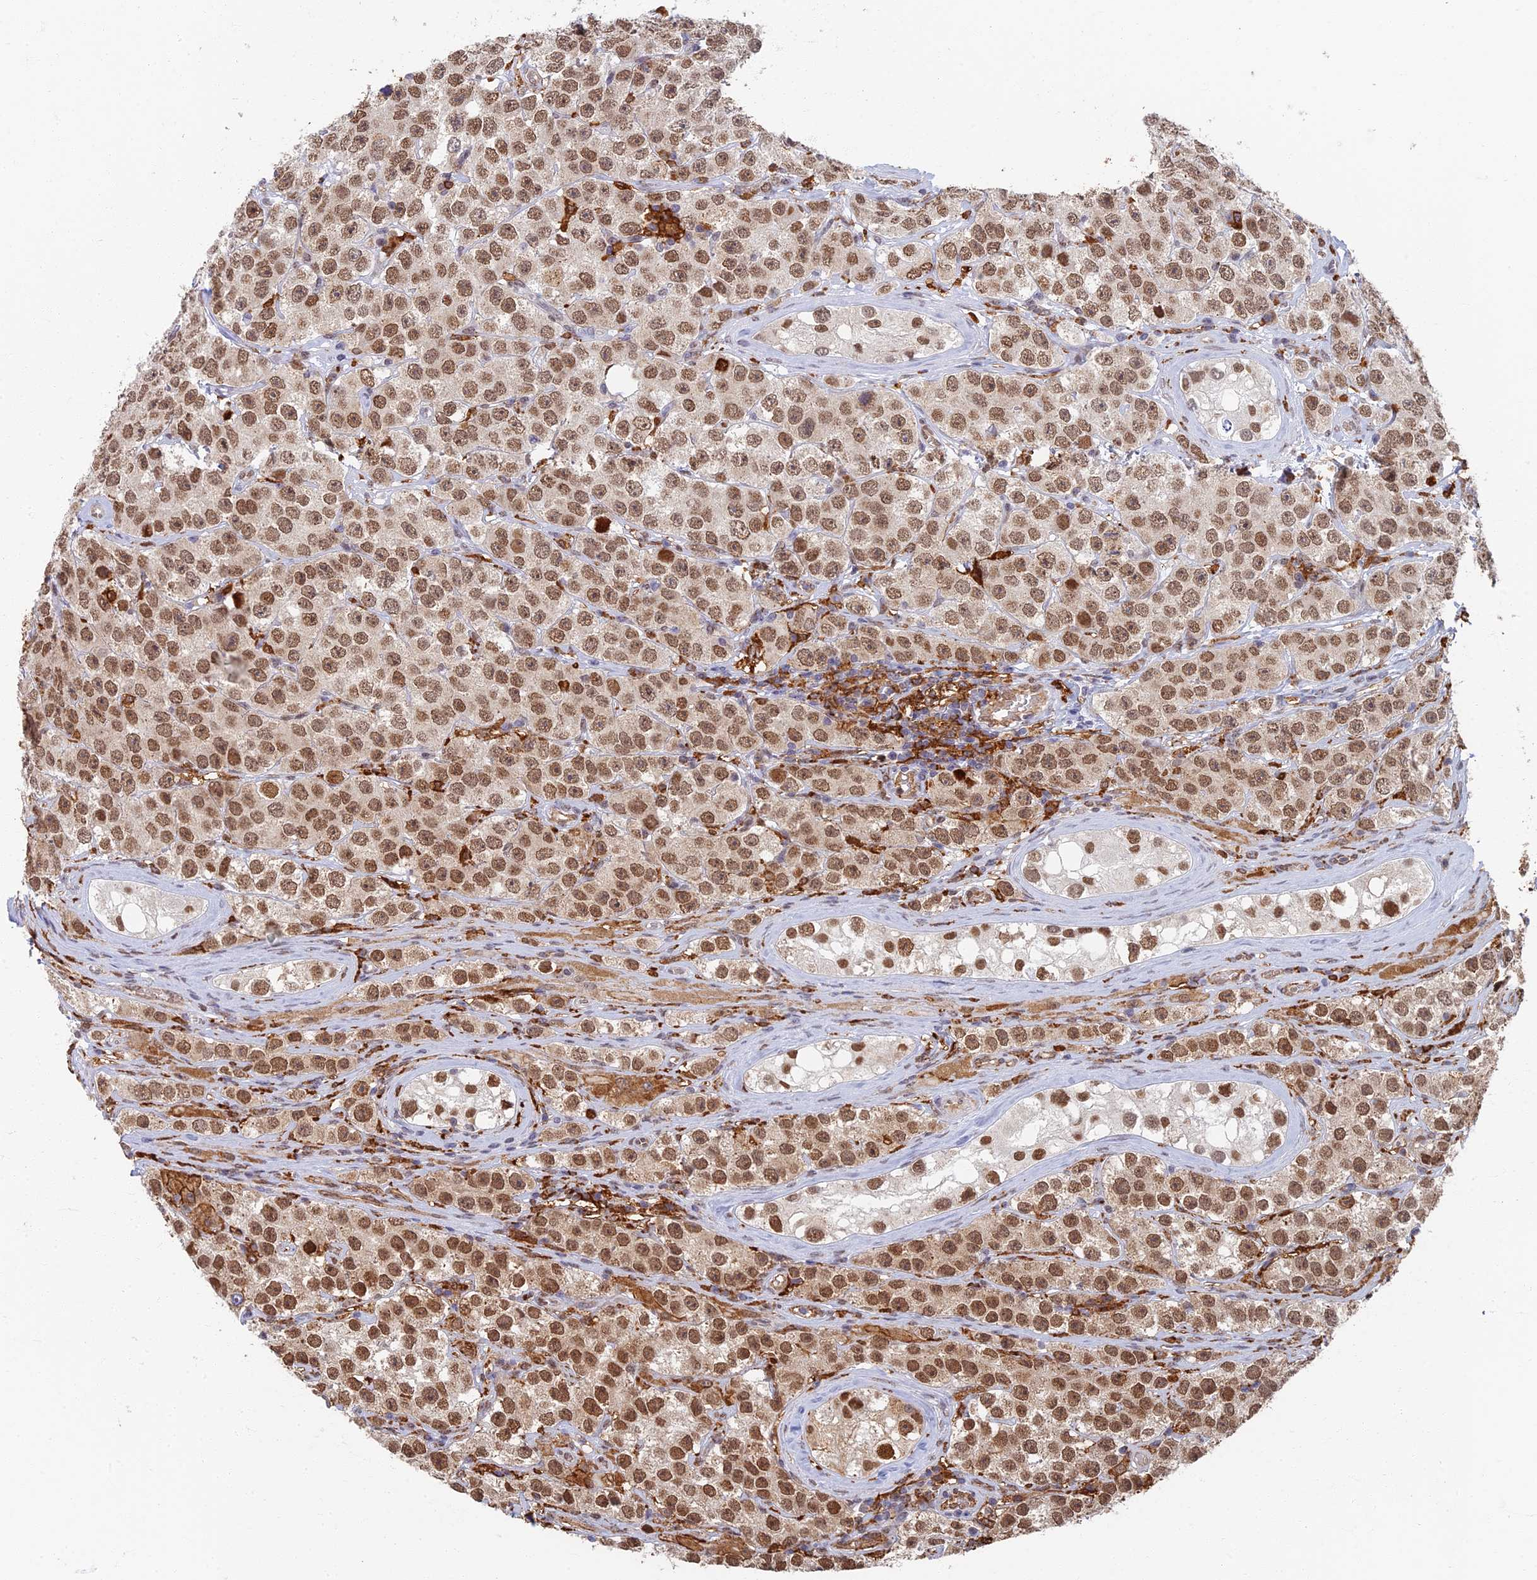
{"staining": {"intensity": "moderate", "quantity": ">75%", "location": "nuclear"}, "tissue": "testis cancer", "cell_type": "Tumor cells", "image_type": "cancer", "snomed": [{"axis": "morphology", "description": "Seminoma, NOS"}, {"axis": "topography", "description": "Testis"}], "caption": "Protein expression analysis of human testis seminoma reveals moderate nuclear staining in about >75% of tumor cells. (DAB IHC with brightfield microscopy, high magnification).", "gene": "GPATCH1", "patient": {"sex": "male", "age": 28}}